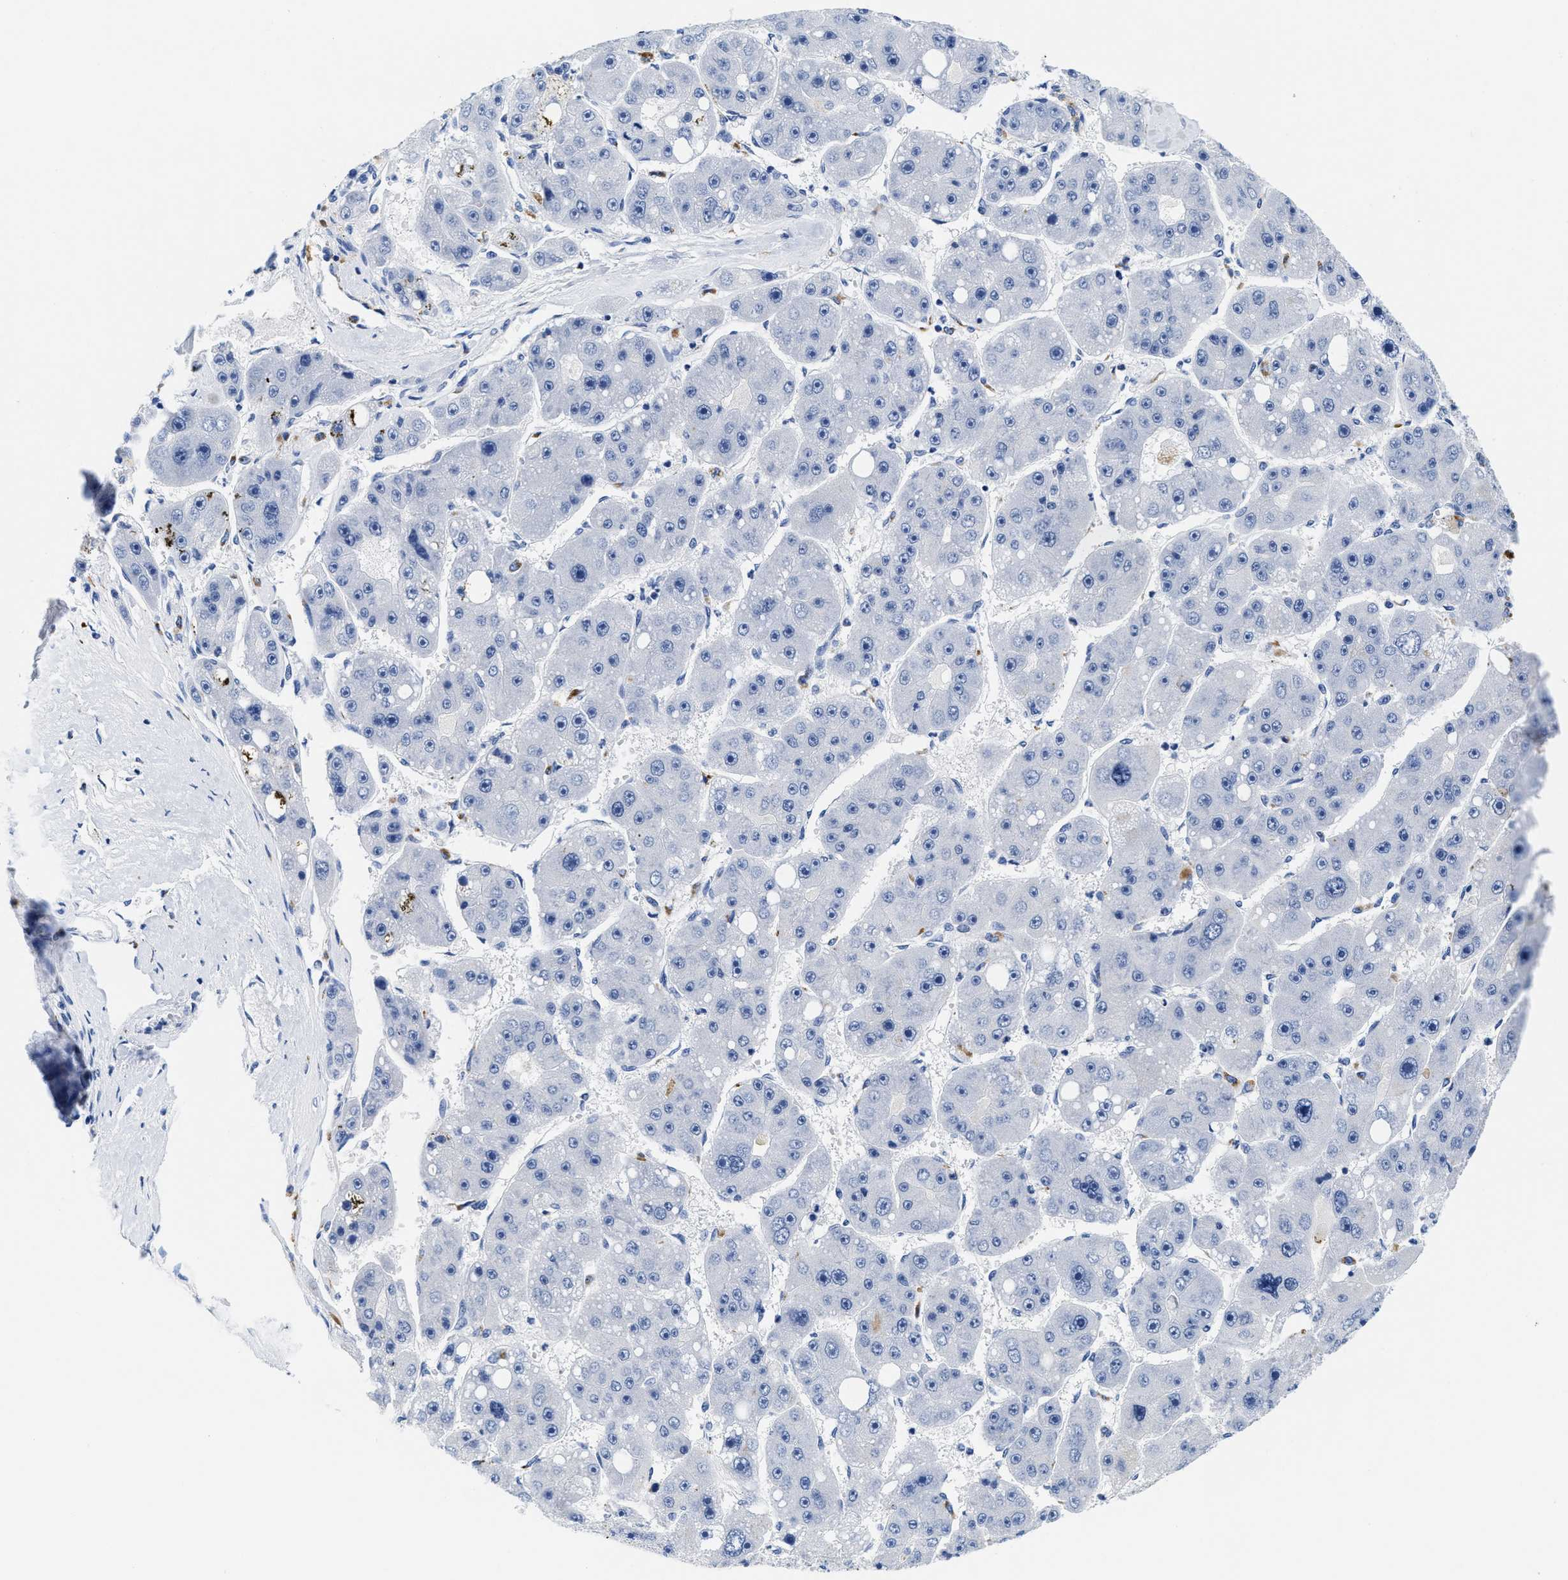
{"staining": {"intensity": "negative", "quantity": "none", "location": "none"}, "tissue": "liver cancer", "cell_type": "Tumor cells", "image_type": "cancer", "snomed": [{"axis": "morphology", "description": "Carcinoma, Hepatocellular, NOS"}, {"axis": "topography", "description": "Liver"}], "caption": "IHC of human liver cancer displays no staining in tumor cells.", "gene": "TTC3", "patient": {"sex": "female", "age": 61}}